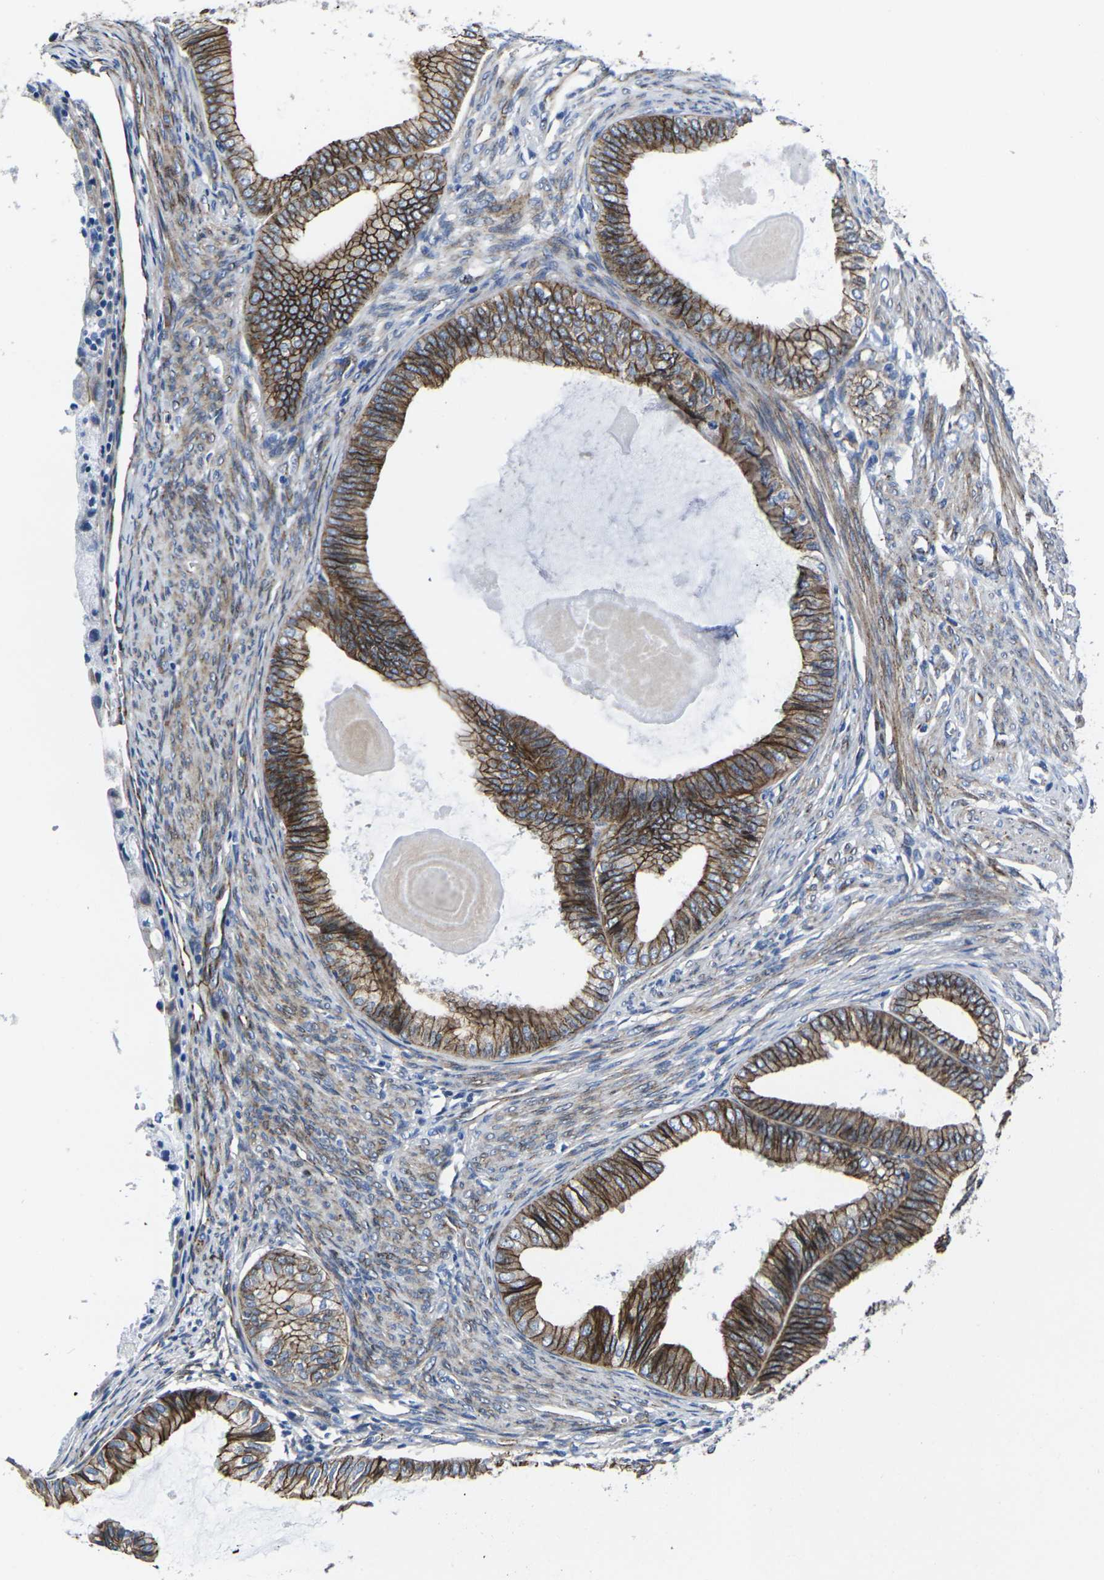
{"staining": {"intensity": "strong", "quantity": ">75%", "location": "cytoplasmic/membranous"}, "tissue": "endometrial cancer", "cell_type": "Tumor cells", "image_type": "cancer", "snomed": [{"axis": "morphology", "description": "Adenocarcinoma, NOS"}, {"axis": "topography", "description": "Endometrium"}], "caption": "There is high levels of strong cytoplasmic/membranous staining in tumor cells of endometrial cancer, as demonstrated by immunohistochemical staining (brown color).", "gene": "NUMB", "patient": {"sex": "female", "age": 86}}